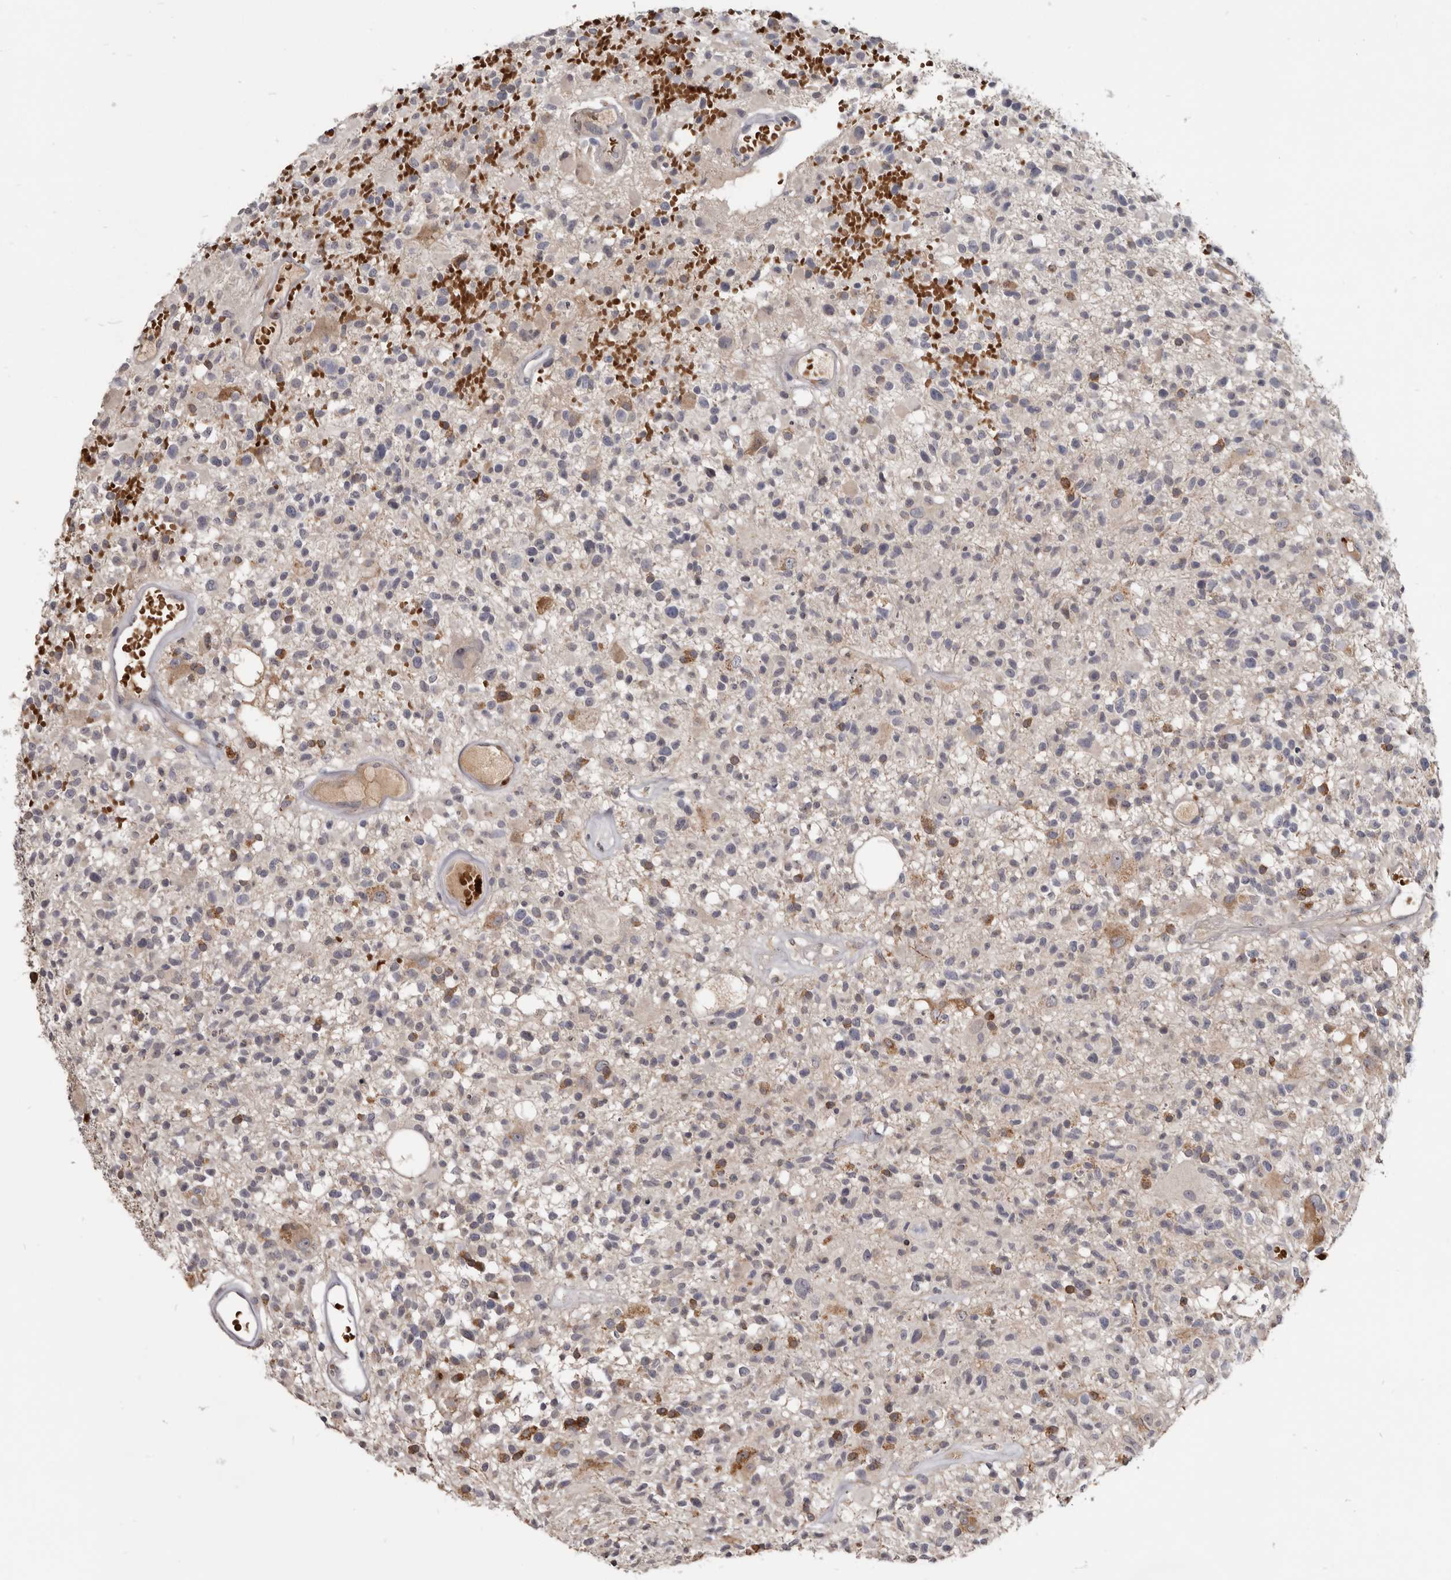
{"staining": {"intensity": "moderate", "quantity": "<25%", "location": "cytoplasmic/membranous"}, "tissue": "glioma", "cell_type": "Tumor cells", "image_type": "cancer", "snomed": [{"axis": "morphology", "description": "Glioma, malignant, High grade"}, {"axis": "morphology", "description": "Glioblastoma, NOS"}, {"axis": "topography", "description": "Brain"}], "caption": "Protein expression analysis of glioblastoma shows moderate cytoplasmic/membranous staining in about <25% of tumor cells. The staining was performed using DAB (3,3'-diaminobenzidine) to visualize the protein expression in brown, while the nuclei were stained in blue with hematoxylin (Magnification: 20x).", "gene": "NENF", "patient": {"sex": "male", "age": 60}}